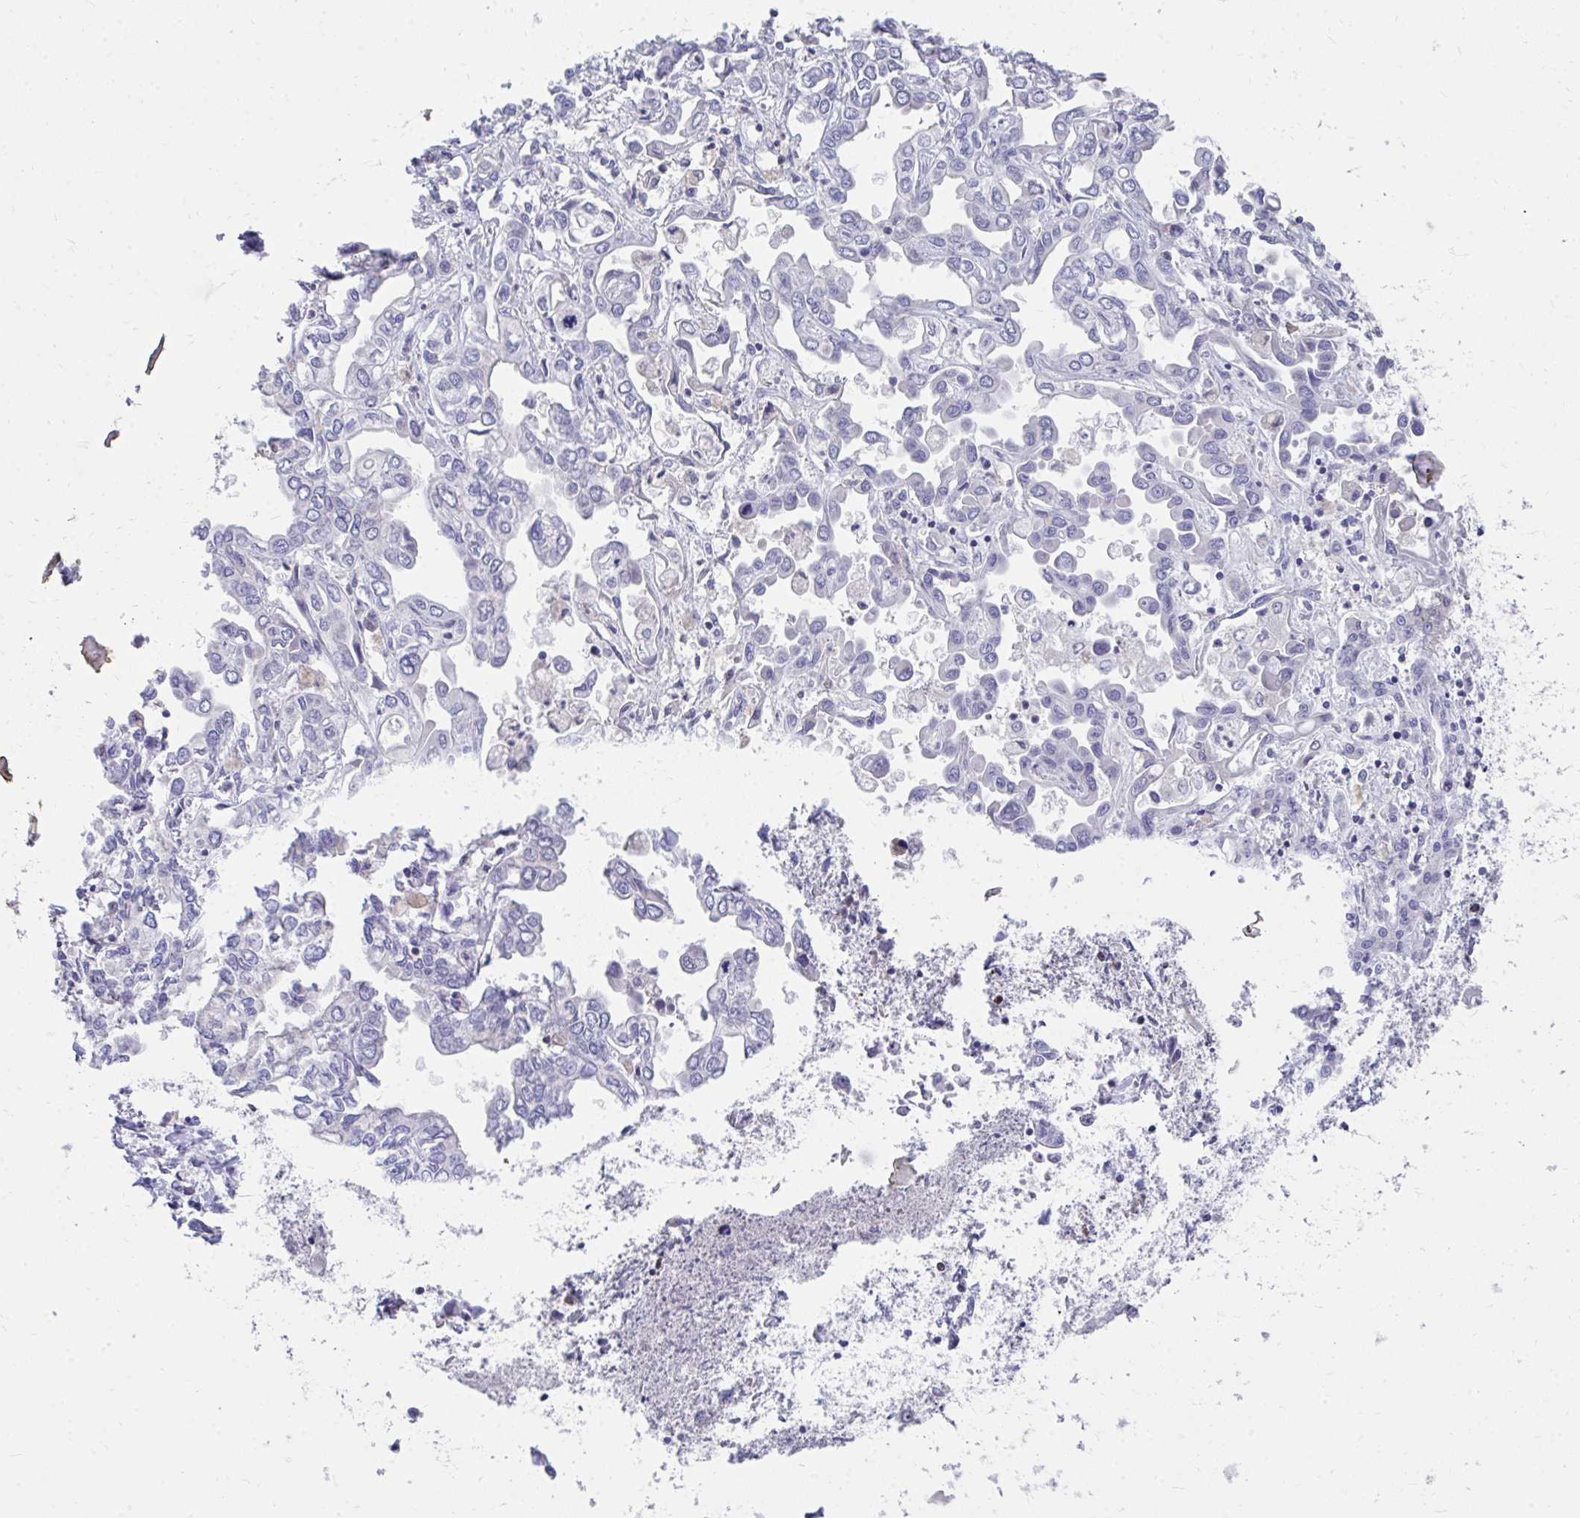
{"staining": {"intensity": "negative", "quantity": "none", "location": "none"}, "tissue": "liver cancer", "cell_type": "Tumor cells", "image_type": "cancer", "snomed": [{"axis": "morphology", "description": "Cholangiocarcinoma"}, {"axis": "topography", "description": "Liver"}], "caption": "Immunohistochemistry photomicrograph of liver cancer (cholangiocarcinoma) stained for a protein (brown), which exhibits no staining in tumor cells. (DAB (3,3'-diaminobenzidine) immunohistochemistry (IHC) with hematoxylin counter stain).", "gene": "FHIP1B", "patient": {"sex": "female", "age": 64}}